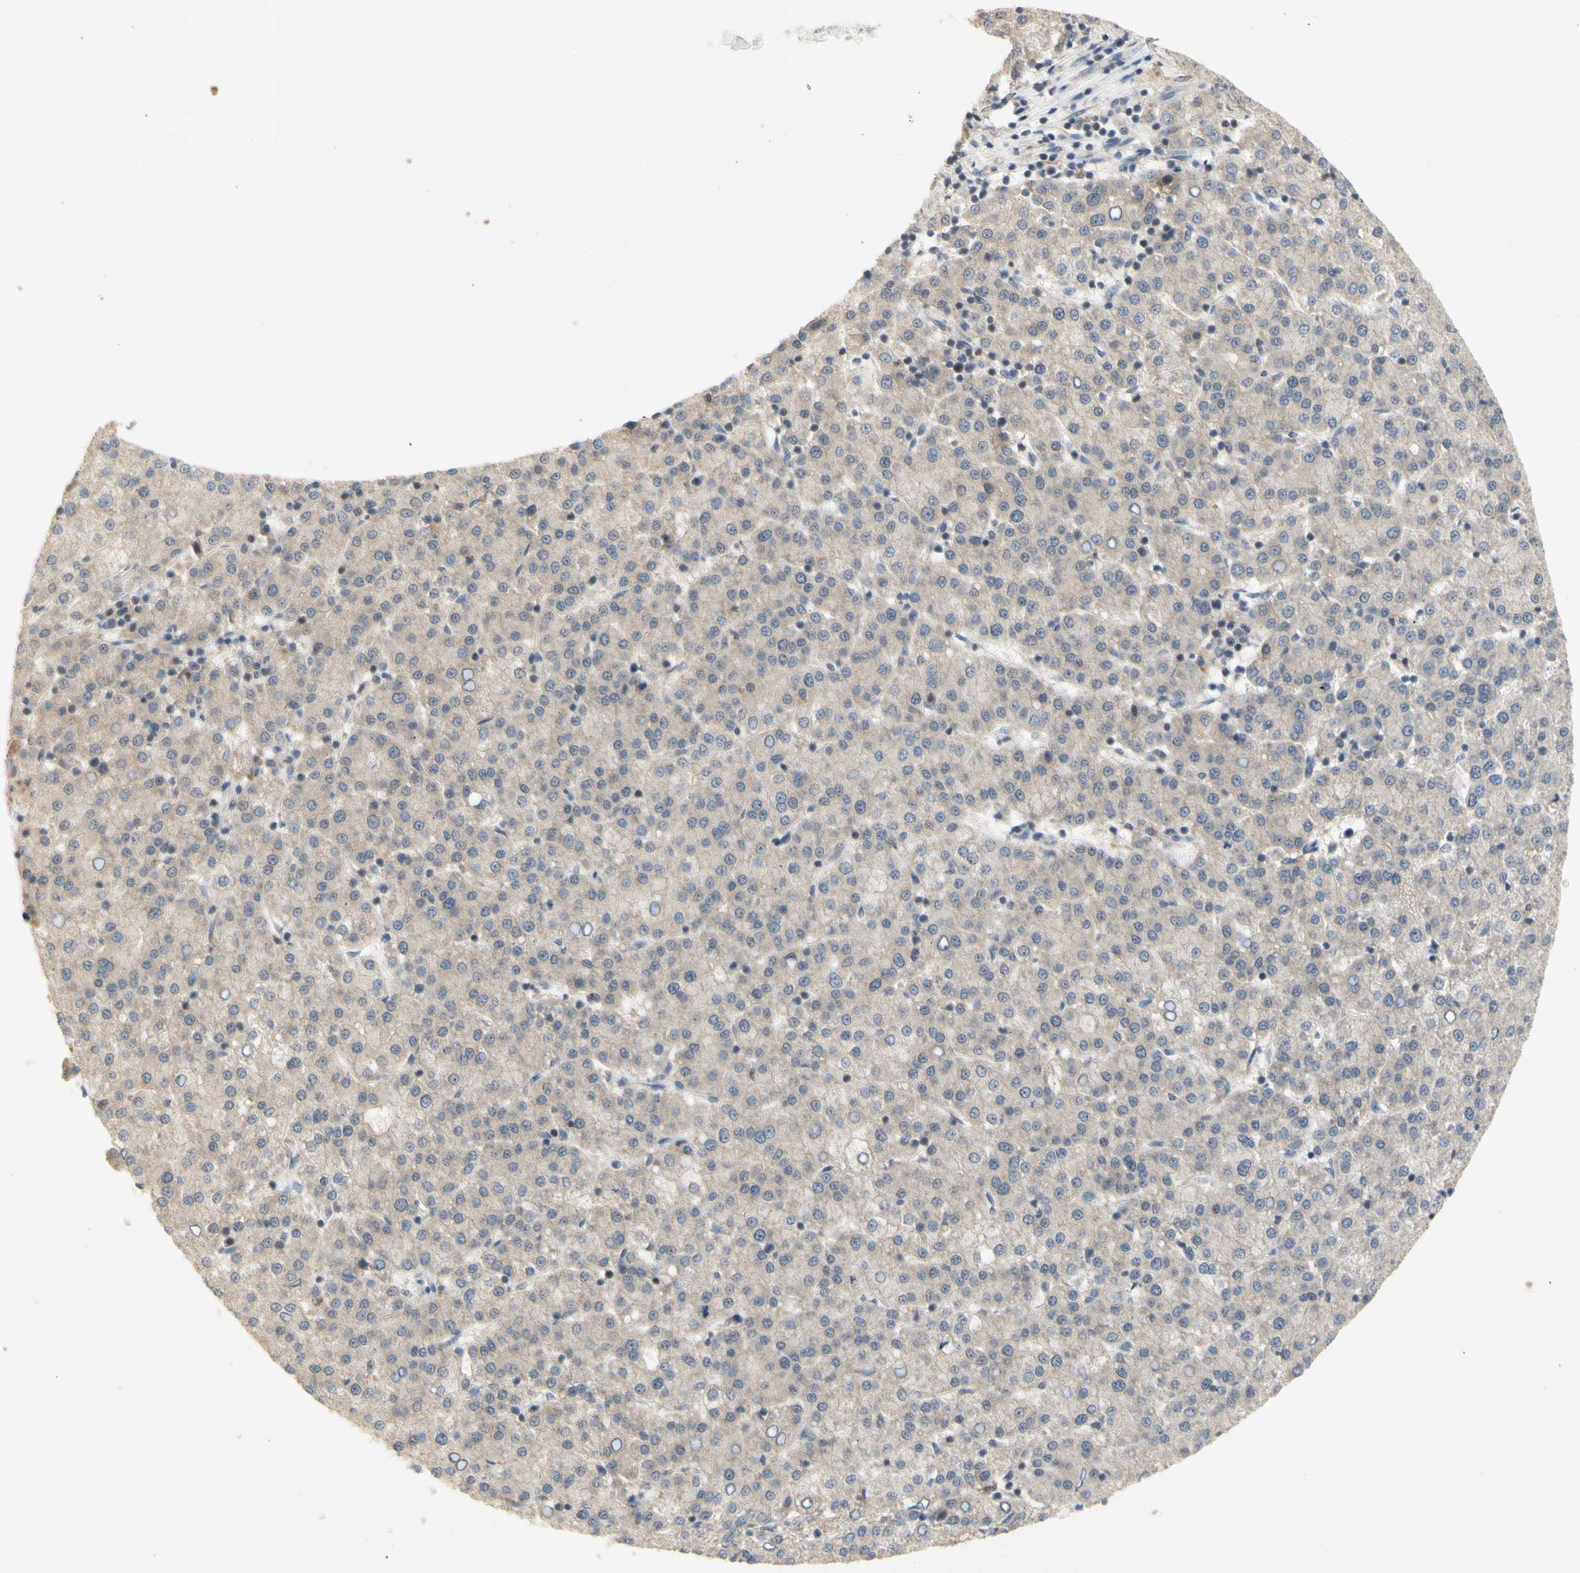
{"staining": {"intensity": "weak", "quantity": ">75%", "location": "cytoplasmic/membranous"}, "tissue": "liver cancer", "cell_type": "Tumor cells", "image_type": "cancer", "snomed": [{"axis": "morphology", "description": "Carcinoma, Hepatocellular, NOS"}, {"axis": "topography", "description": "Liver"}], "caption": "Immunohistochemical staining of hepatocellular carcinoma (liver) shows low levels of weak cytoplasmic/membranous expression in approximately >75% of tumor cells.", "gene": "NLRP1", "patient": {"sex": "female", "age": 58}}